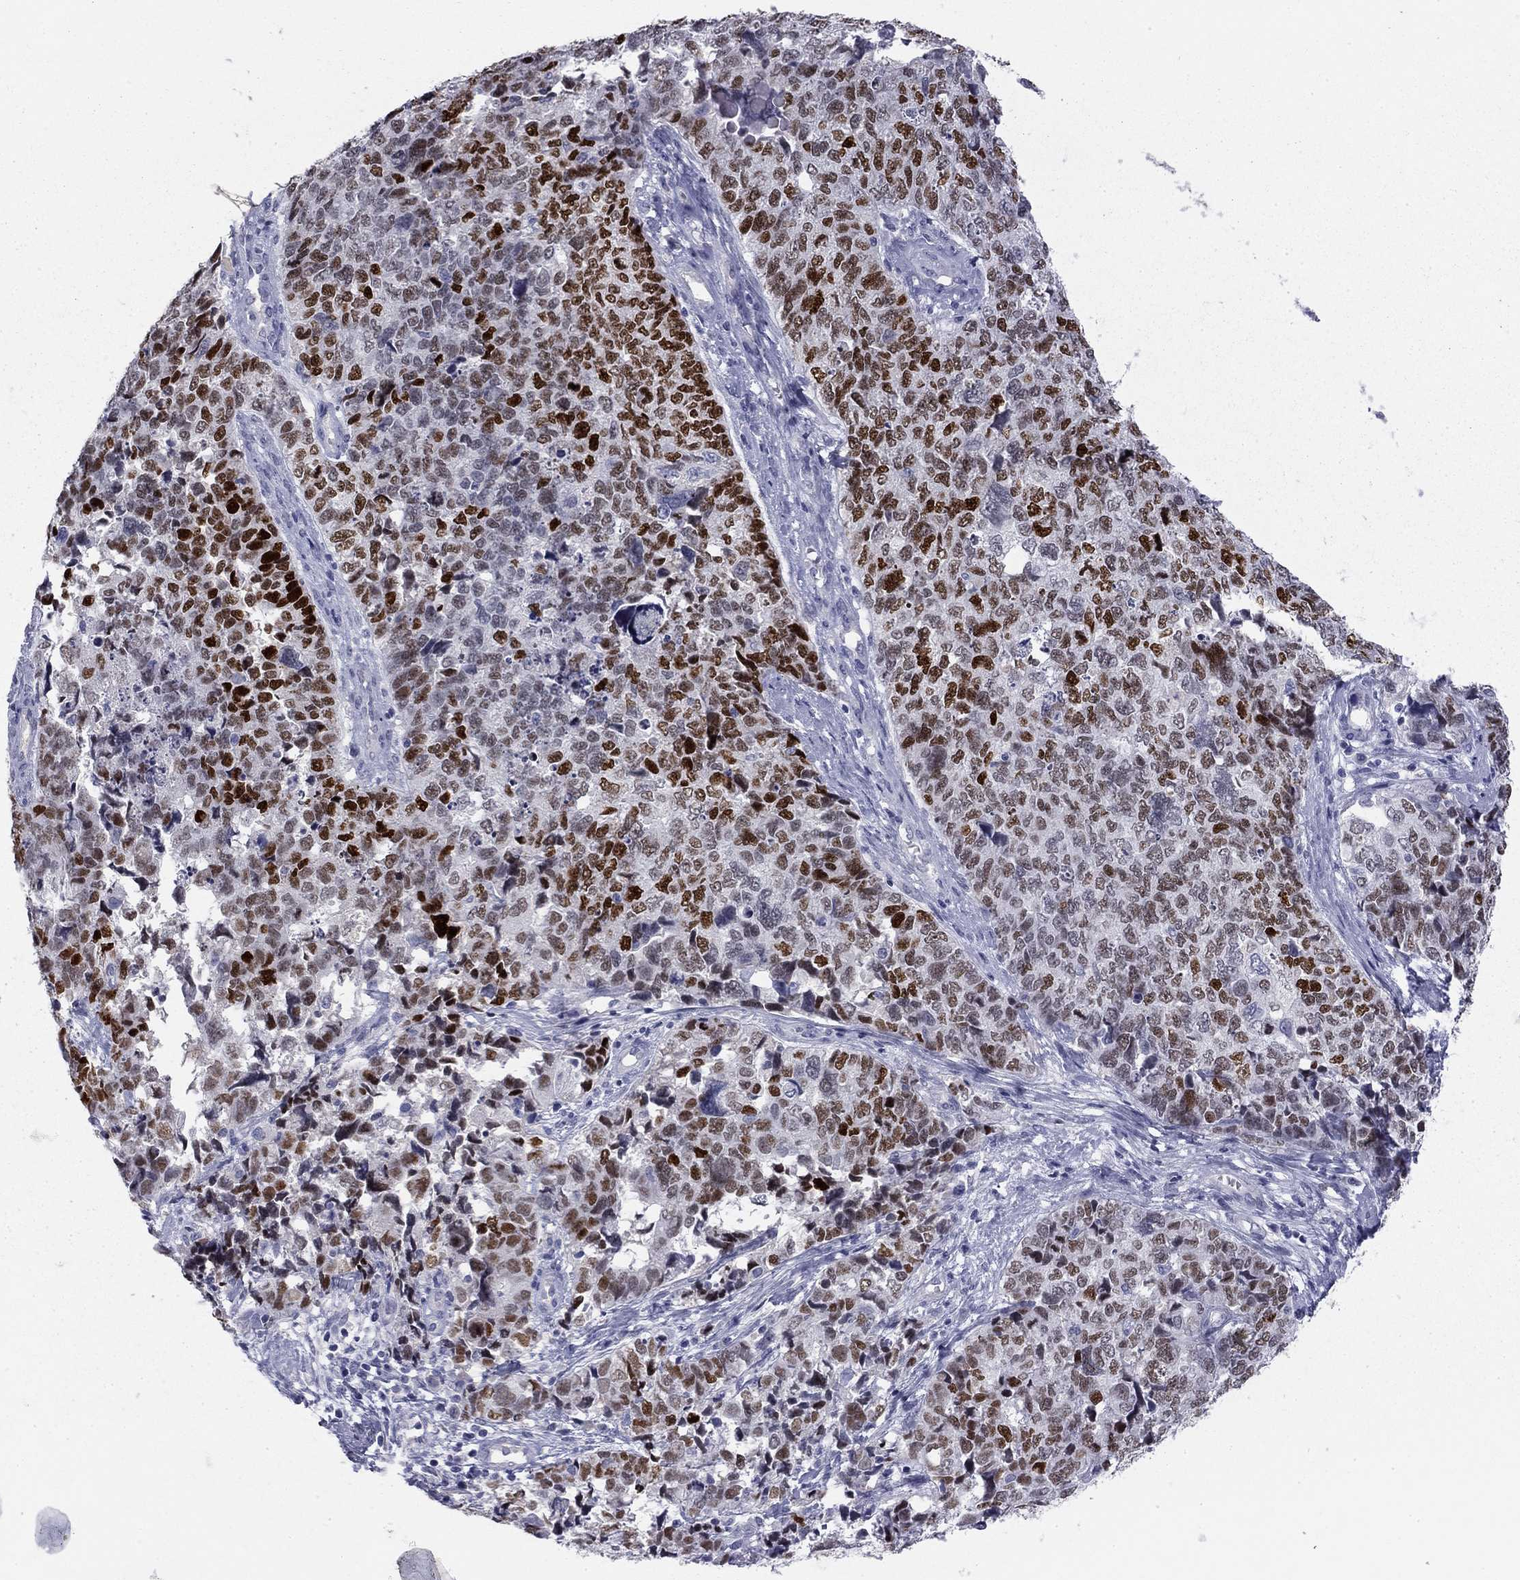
{"staining": {"intensity": "strong", "quantity": "<25%", "location": "nuclear"}, "tissue": "cervical cancer", "cell_type": "Tumor cells", "image_type": "cancer", "snomed": [{"axis": "morphology", "description": "Squamous cell carcinoma, NOS"}, {"axis": "topography", "description": "Cervix"}], "caption": "Immunohistochemical staining of cervical cancer (squamous cell carcinoma) demonstrates strong nuclear protein expression in about <25% of tumor cells.", "gene": "TFAP2B", "patient": {"sex": "female", "age": 63}}